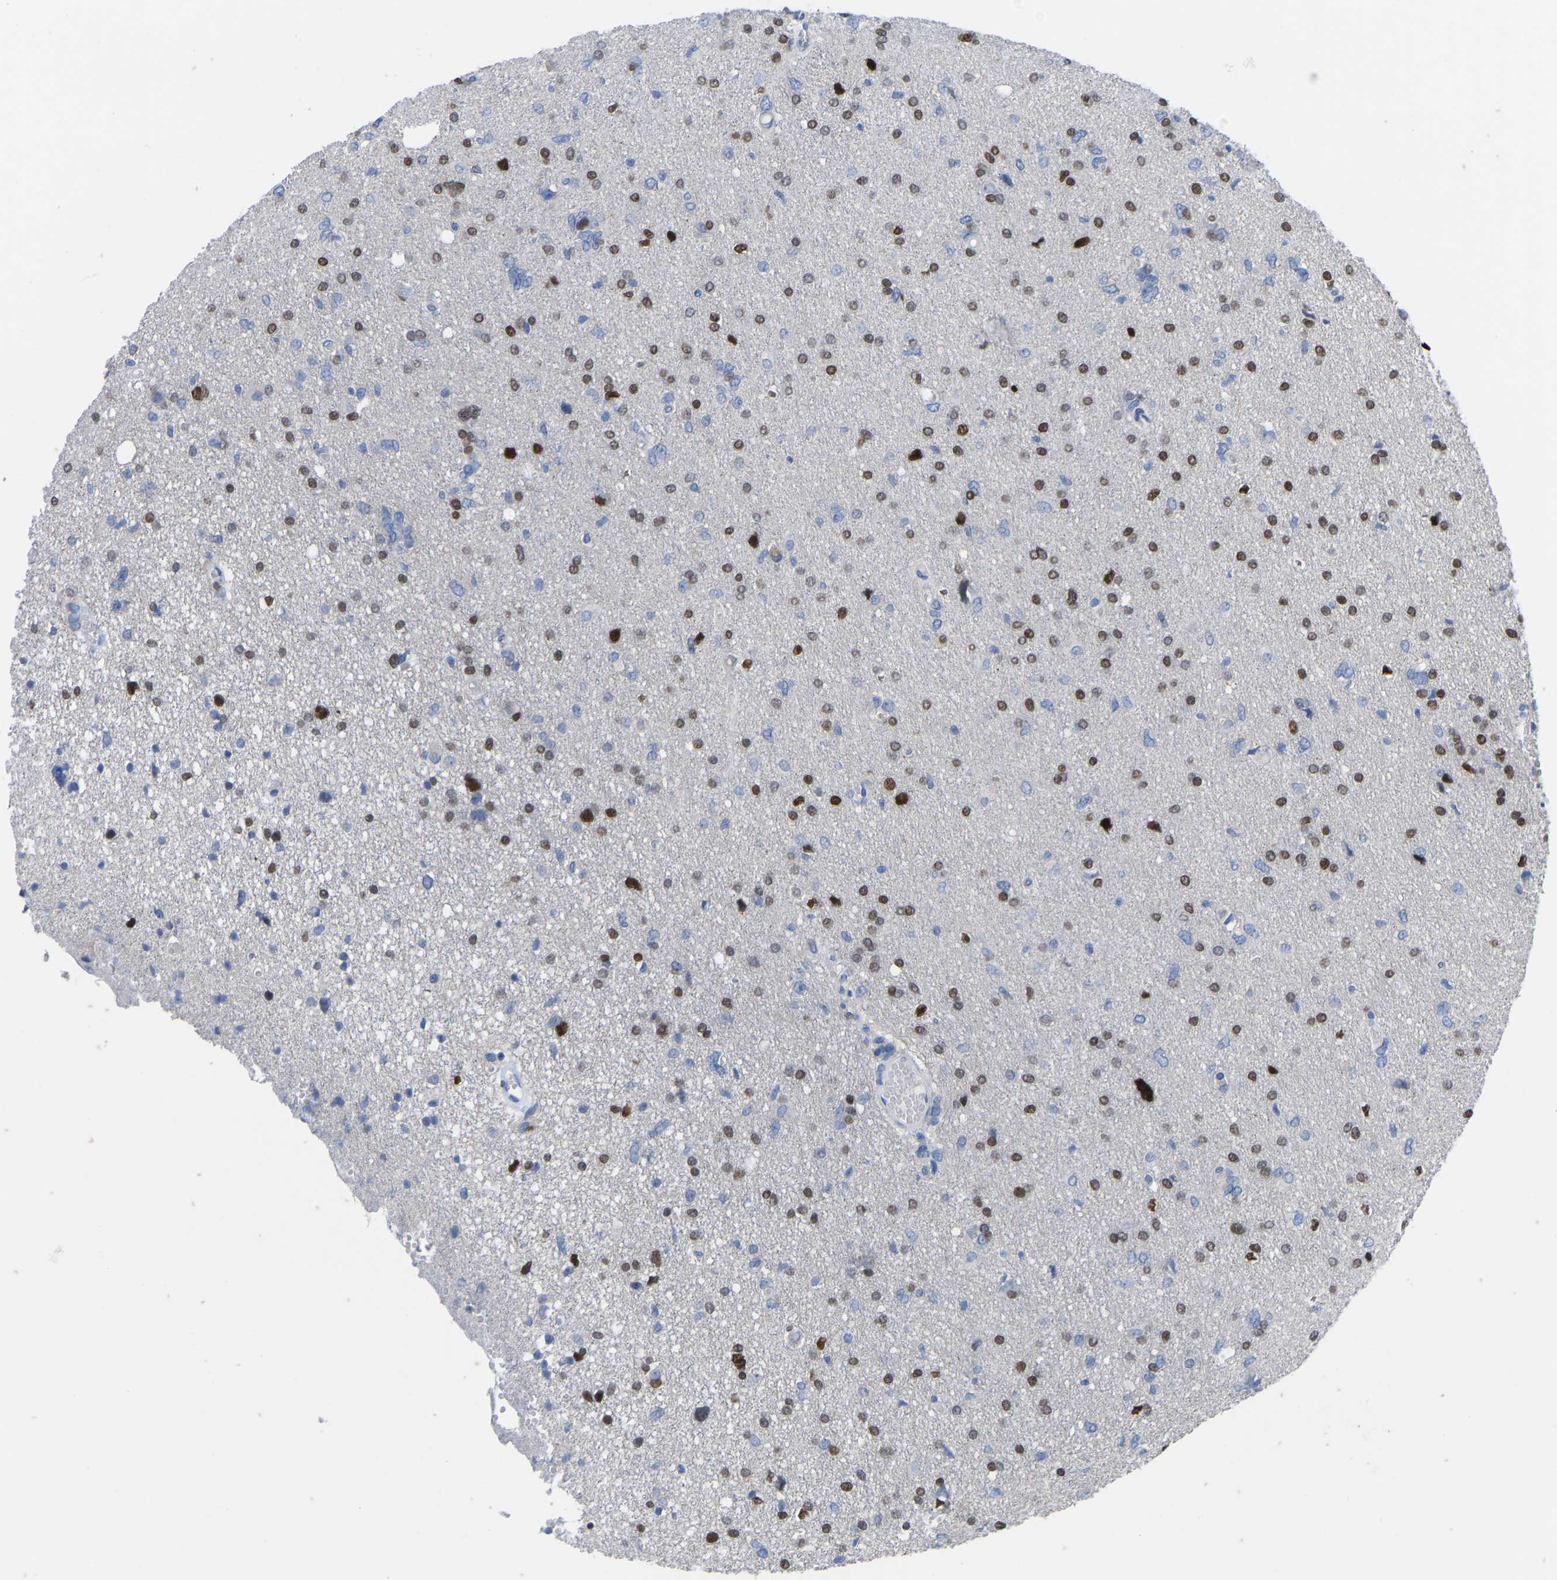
{"staining": {"intensity": "moderate", "quantity": "25%-75%", "location": "nuclear"}, "tissue": "glioma", "cell_type": "Tumor cells", "image_type": "cancer", "snomed": [{"axis": "morphology", "description": "Glioma, malignant, High grade"}, {"axis": "topography", "description": "Brain"}], "caption": "Immunohistochemical staining of human high-grade glioma (malignant) shows moderate nuclear protein expression in approximately 25%-75% of tumor cells.", "gene": "OLIG2", "patient": {"sex": "female", "age": 59}}